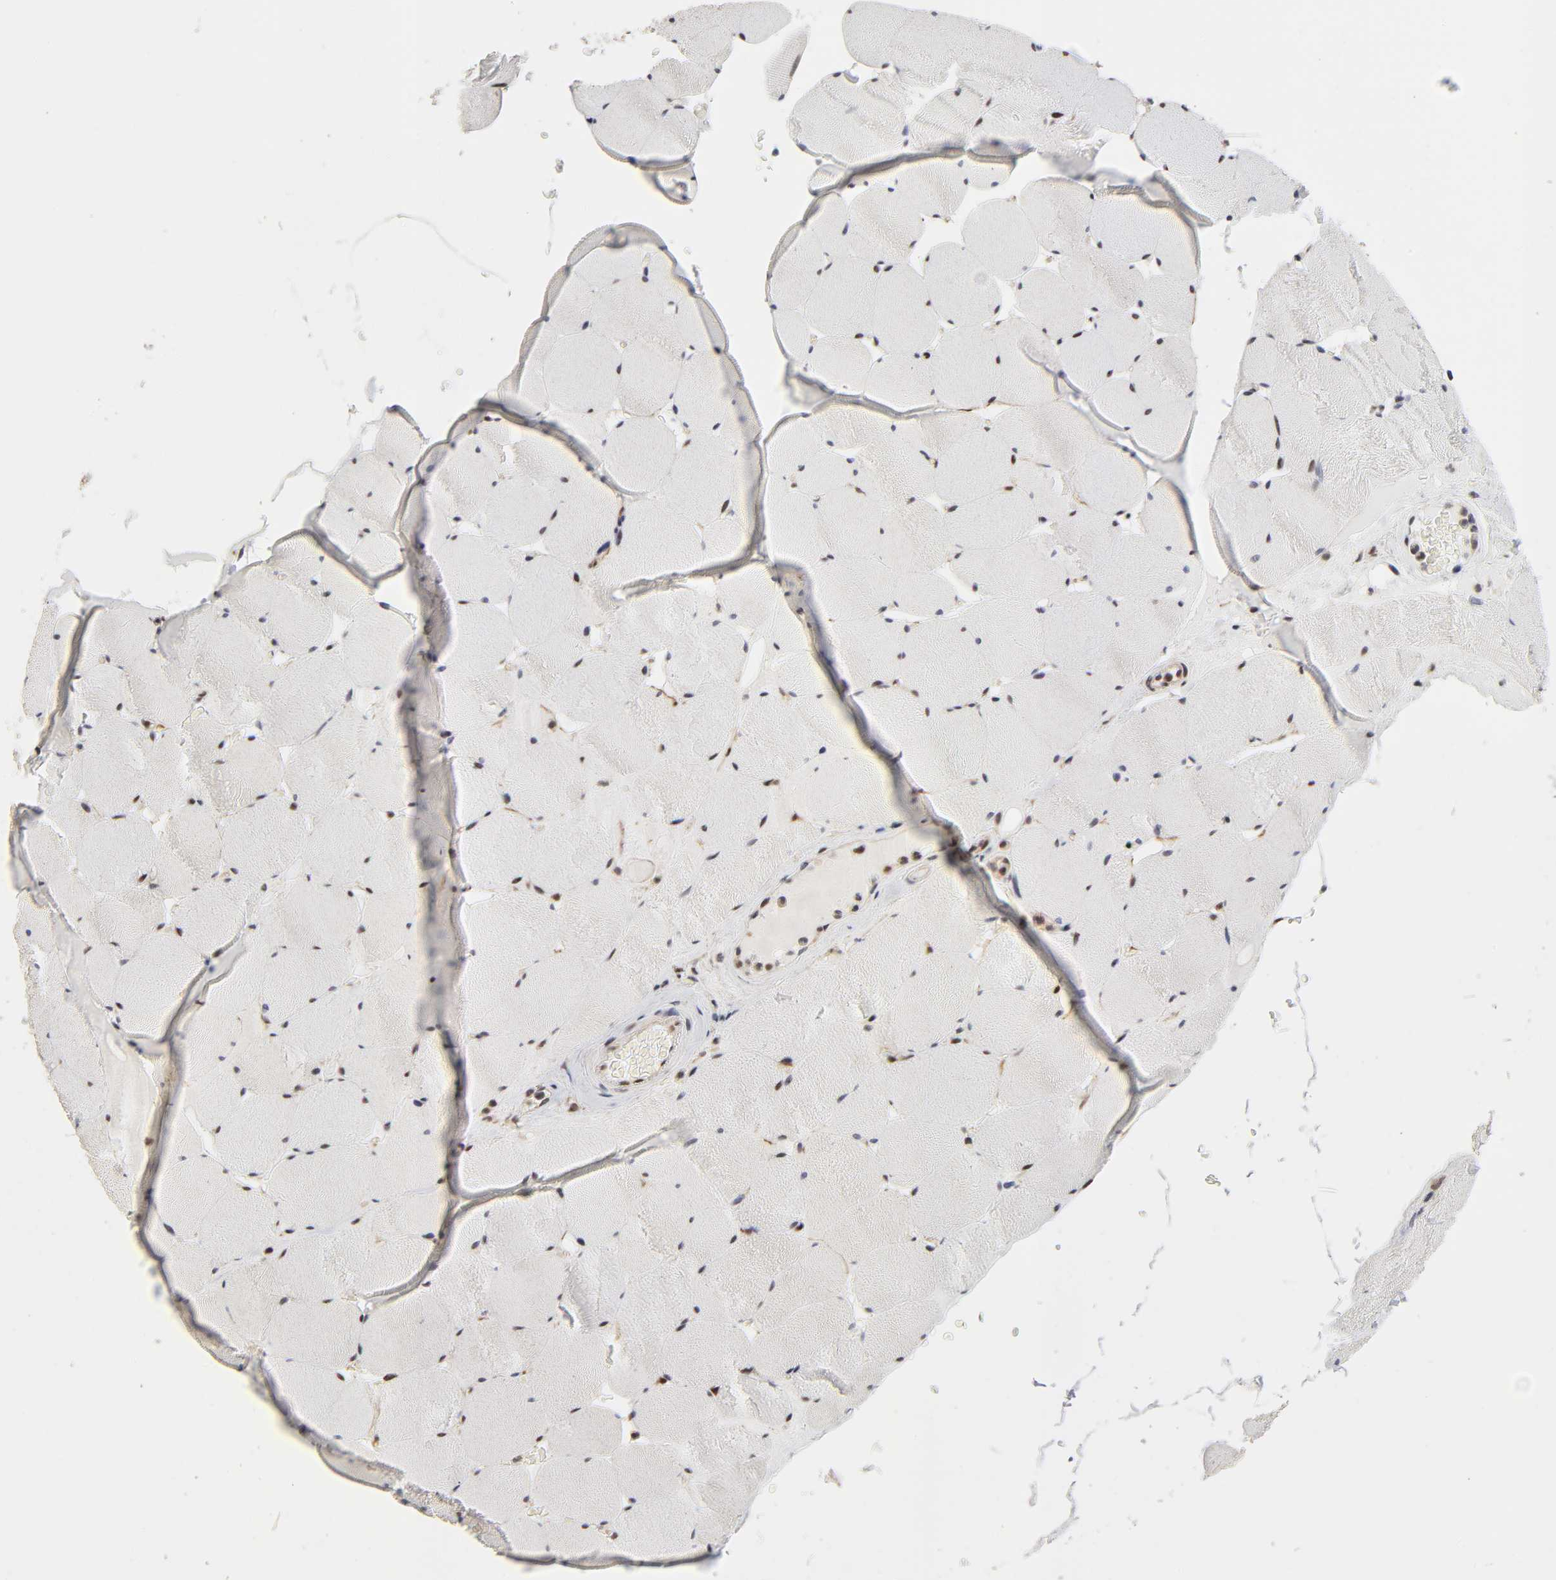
{"staining": {"intensity": "strong", "quantity": "25%-75%", "location": "nuclear"}, "tissue": "skeletal muscle", "cell_type": "Myocytes", "image_type": "normal", "snomed": [{"axis": "morphology", "description": "Normal tissue, NOS"}, {"axis": "topography", "description": "Skeletal muscle"}], "caption": "This photomicrograph exhibits normal skeletal muscle stained with immunohistochemistry (IHC) to label a protein in brown. The nuclear of myocytes show strong positivity for the protein. Nuclei are counter-stained blue.", "gene": "STK38", "patient": {"sex": "male", "age": 62}}